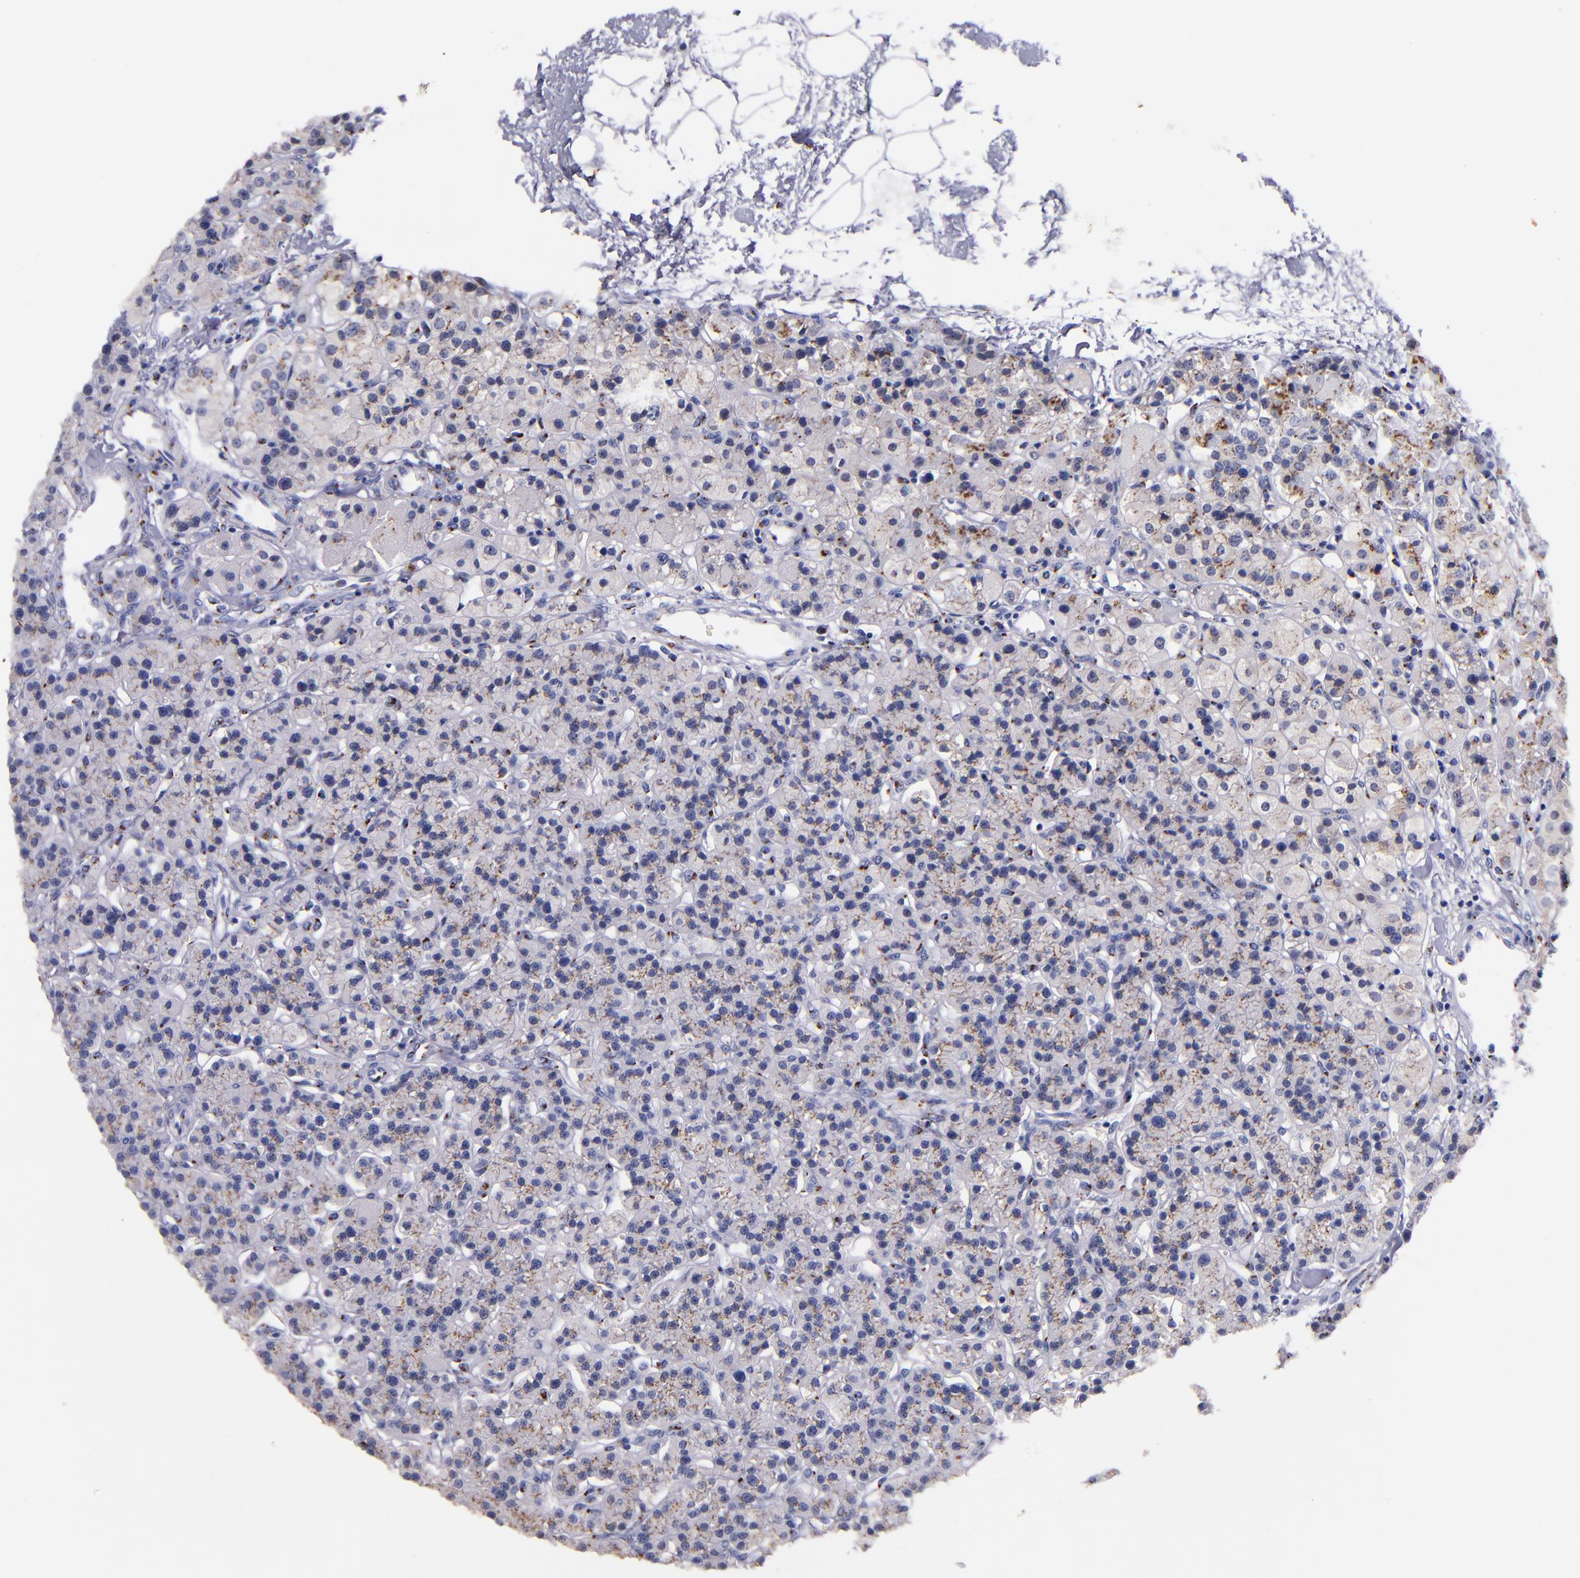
{"staining": {"intensity": "moderate", "quantity": "25%-75%", "location": "cytoplasmic/membranous"}, "tissue": "parathyroid gland", "cell_type": "Glandular cells", "image_type": "normal", "snomed": [{"axis": "morphology", "description": "Normal tissue, NOS"}, {"axis": "topography", "description": "Parathyroid gland"}], "caption": "Normal parathyroid gland shows moderate cytoplasmic/membranous positivity in about 25%-75% of glandular cells The staining was performed using DAB (3,3'-diaminobenzidine) to visualize the protein expression in brown, while the nuclei were stained in blue with hematoxylin (Magnification: 20x)..", "gene": "GOLIM4", "patient": {"sex": "female", "age": 58}}